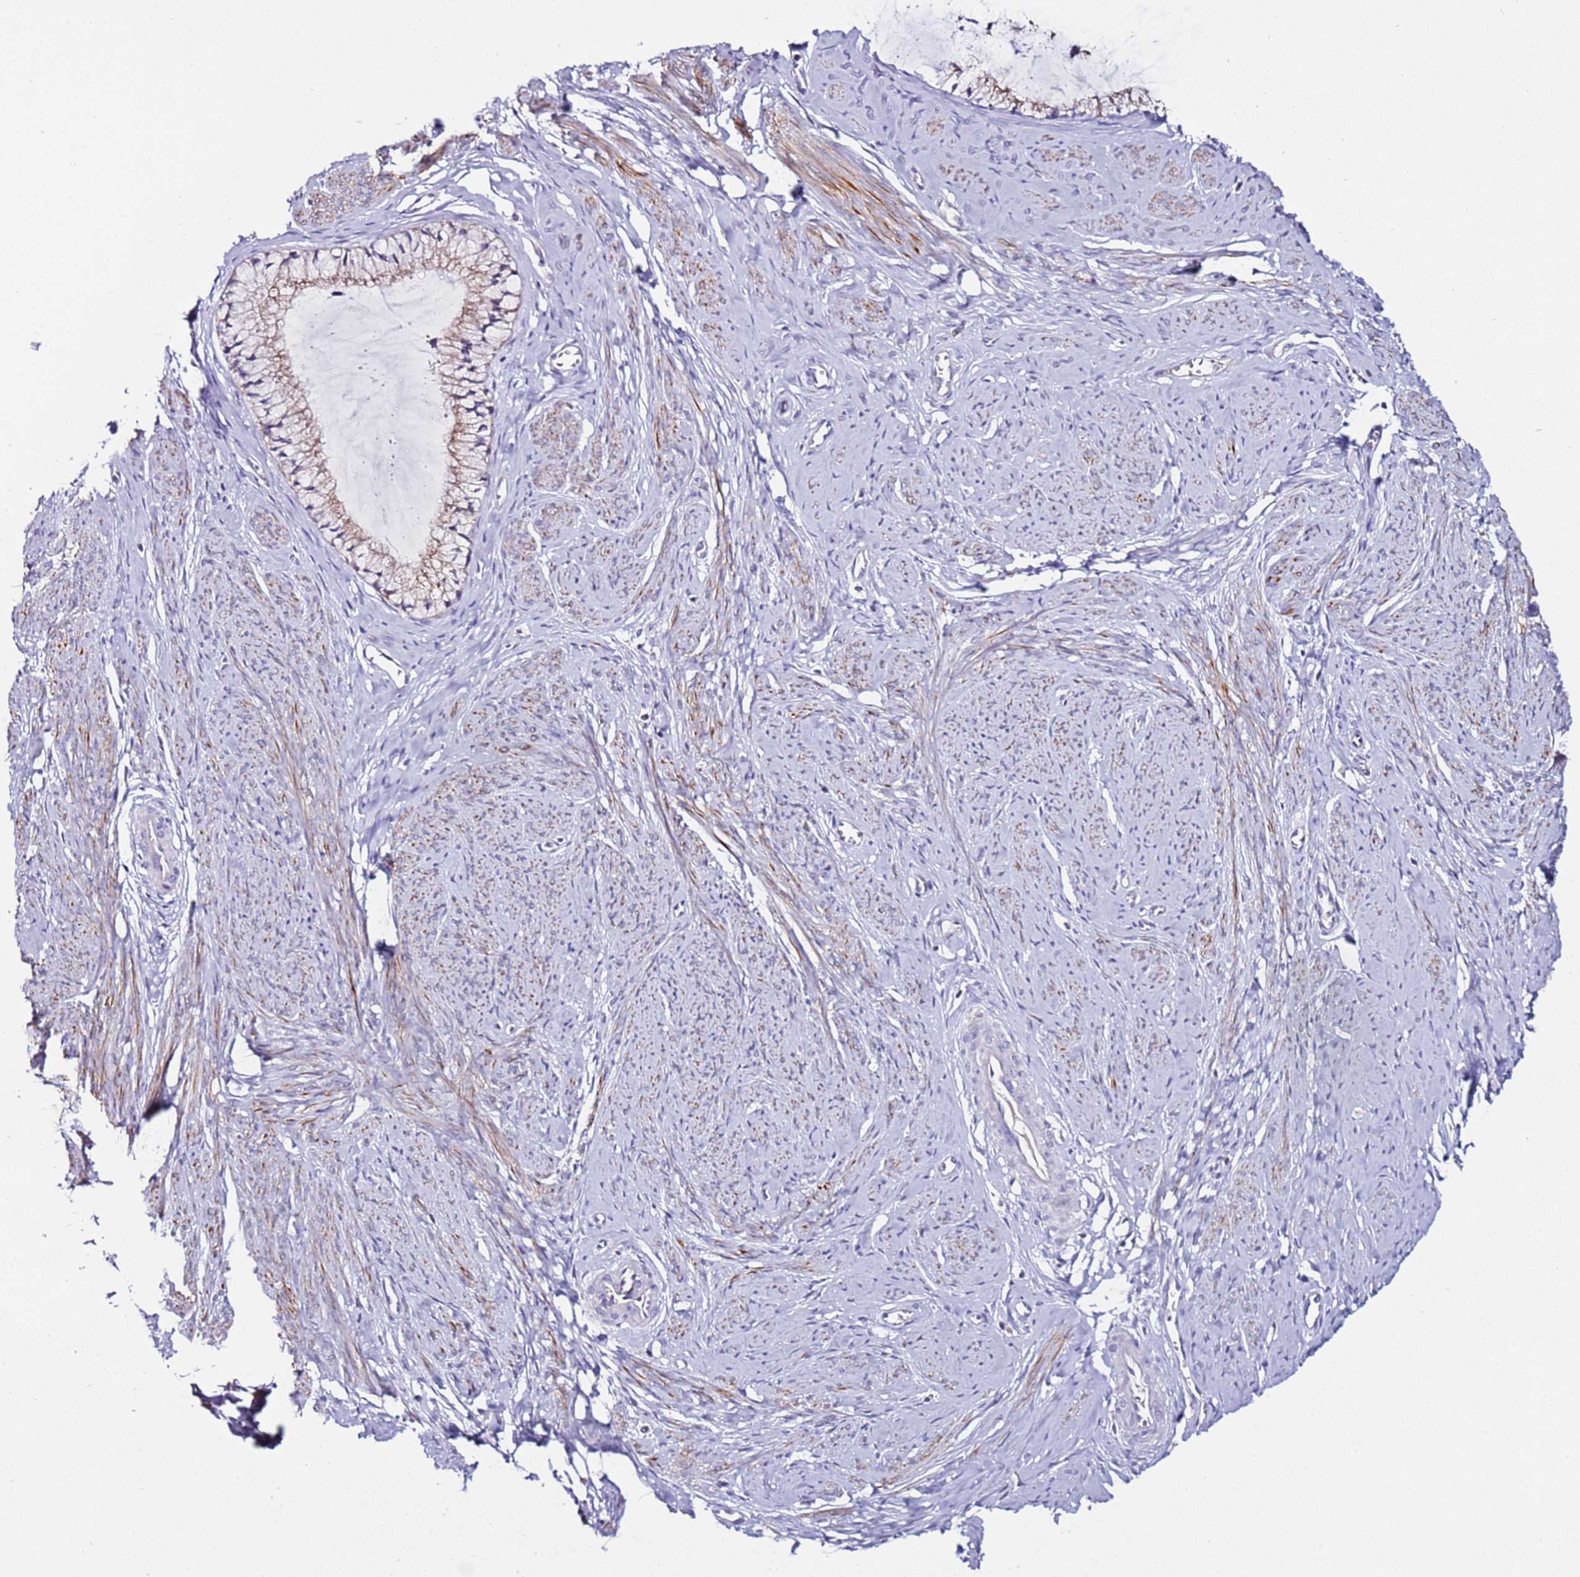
{"staining": {"intensity": "moderate", "quantity": ">75%", "location": "cytoplasmic/membranous"}, "tissue": "cervix", "cell_type": "Glandular cells", "image_type": "normal", "snomed": [{"axis": "morphology", "description": "Normal tissue, NOS"}, {"axis": "topography", "description": "Cervix"}], "caption": "A brown stain highlights moderate cytoplasmic/membranous positivity of a protein in glandular cells of normal cervix. The staining was performed using DAB, with brown indicating positive protein expression. Nuclei are stained blue with hematoxylin.", "gene": "SRRM5", "patient": {"sex": "female", "age": 42}}